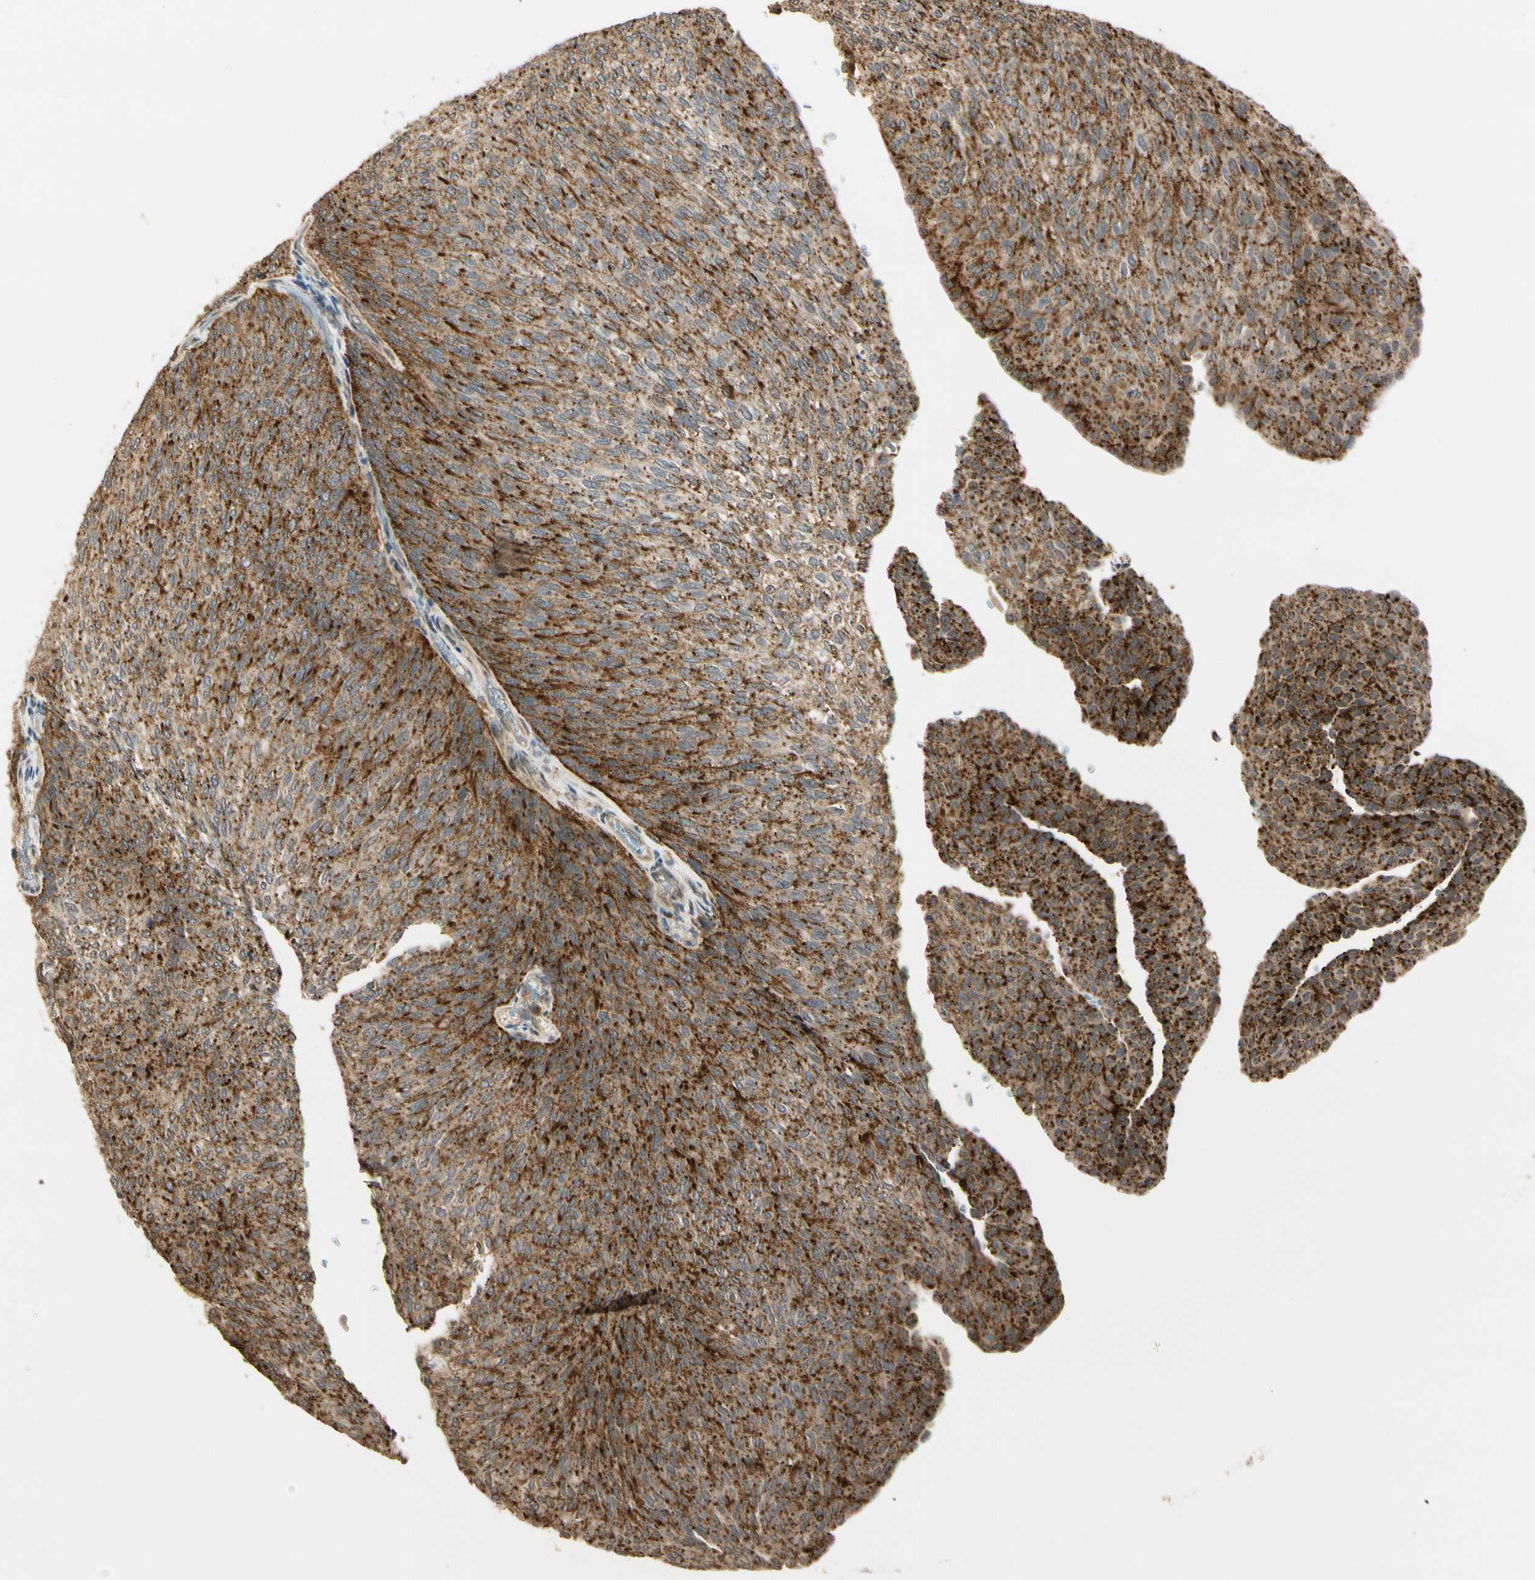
{"staining": {"intensity": "strong", "quantity": ">75%", "location": "cytoplasmic/membranous"}, "tissue": "urothelial cancer", "cell_type": "Tumor cells", "image_type": "cancer", "snomed": [{"axis": "morphology", "description": "Urothelial carcinoma, Low grade"}, {"axis": "topography", "description": "Urinary bladder"}], "caption": "This is an image of immunohistochemistry (IHC) staining of low-grade urothelial carcinoma, which shows strong positivity in the cytoplasmic/membranous of tumor cells.", "gene": "LAMTOR1", "patient": {"sex": "female", "age": 79}}